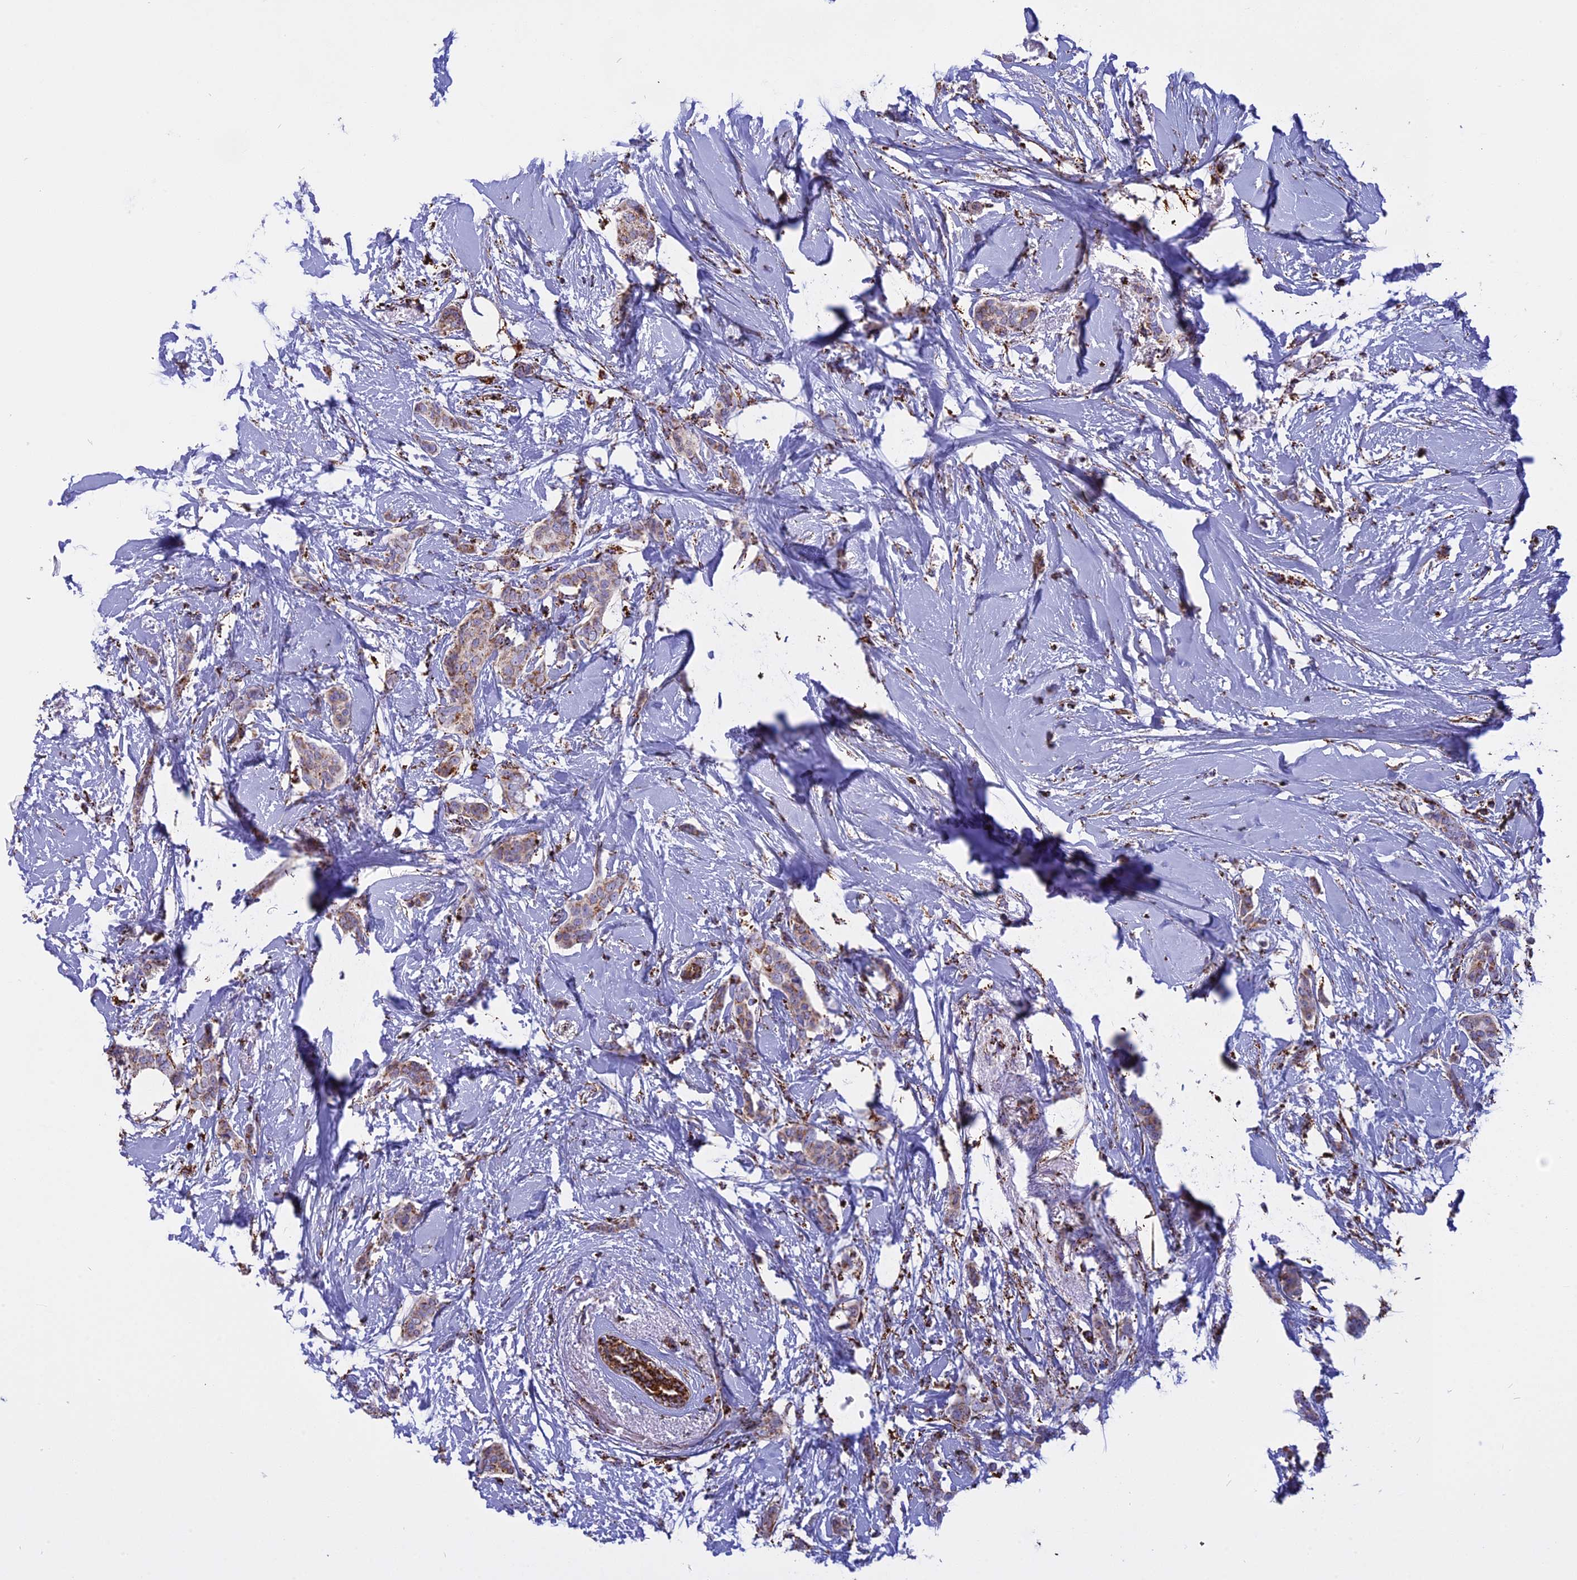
{"staining": {"intensity": "moderate", "quantity": "<25%", "location": "cytoplasmic/membranous"}, "tissue": "breast cancer", "cell_type": "Tumor cells", "image_type": "cancer", "snomed": [{"axis": "morphology", "description": "Duct carcinoma"}, {"axis": "topography", "description": "Breast"}], "caption": "Tumor cells reveal low levels of moderate cytoplasmic/membranous expression in approximately <25% of cells in human breast intraductal carcinoma. (IHC, brightfield microscopy, high magnification).", "gene": "KCNG1", "patient": {"sex": "female", "age": 72}}